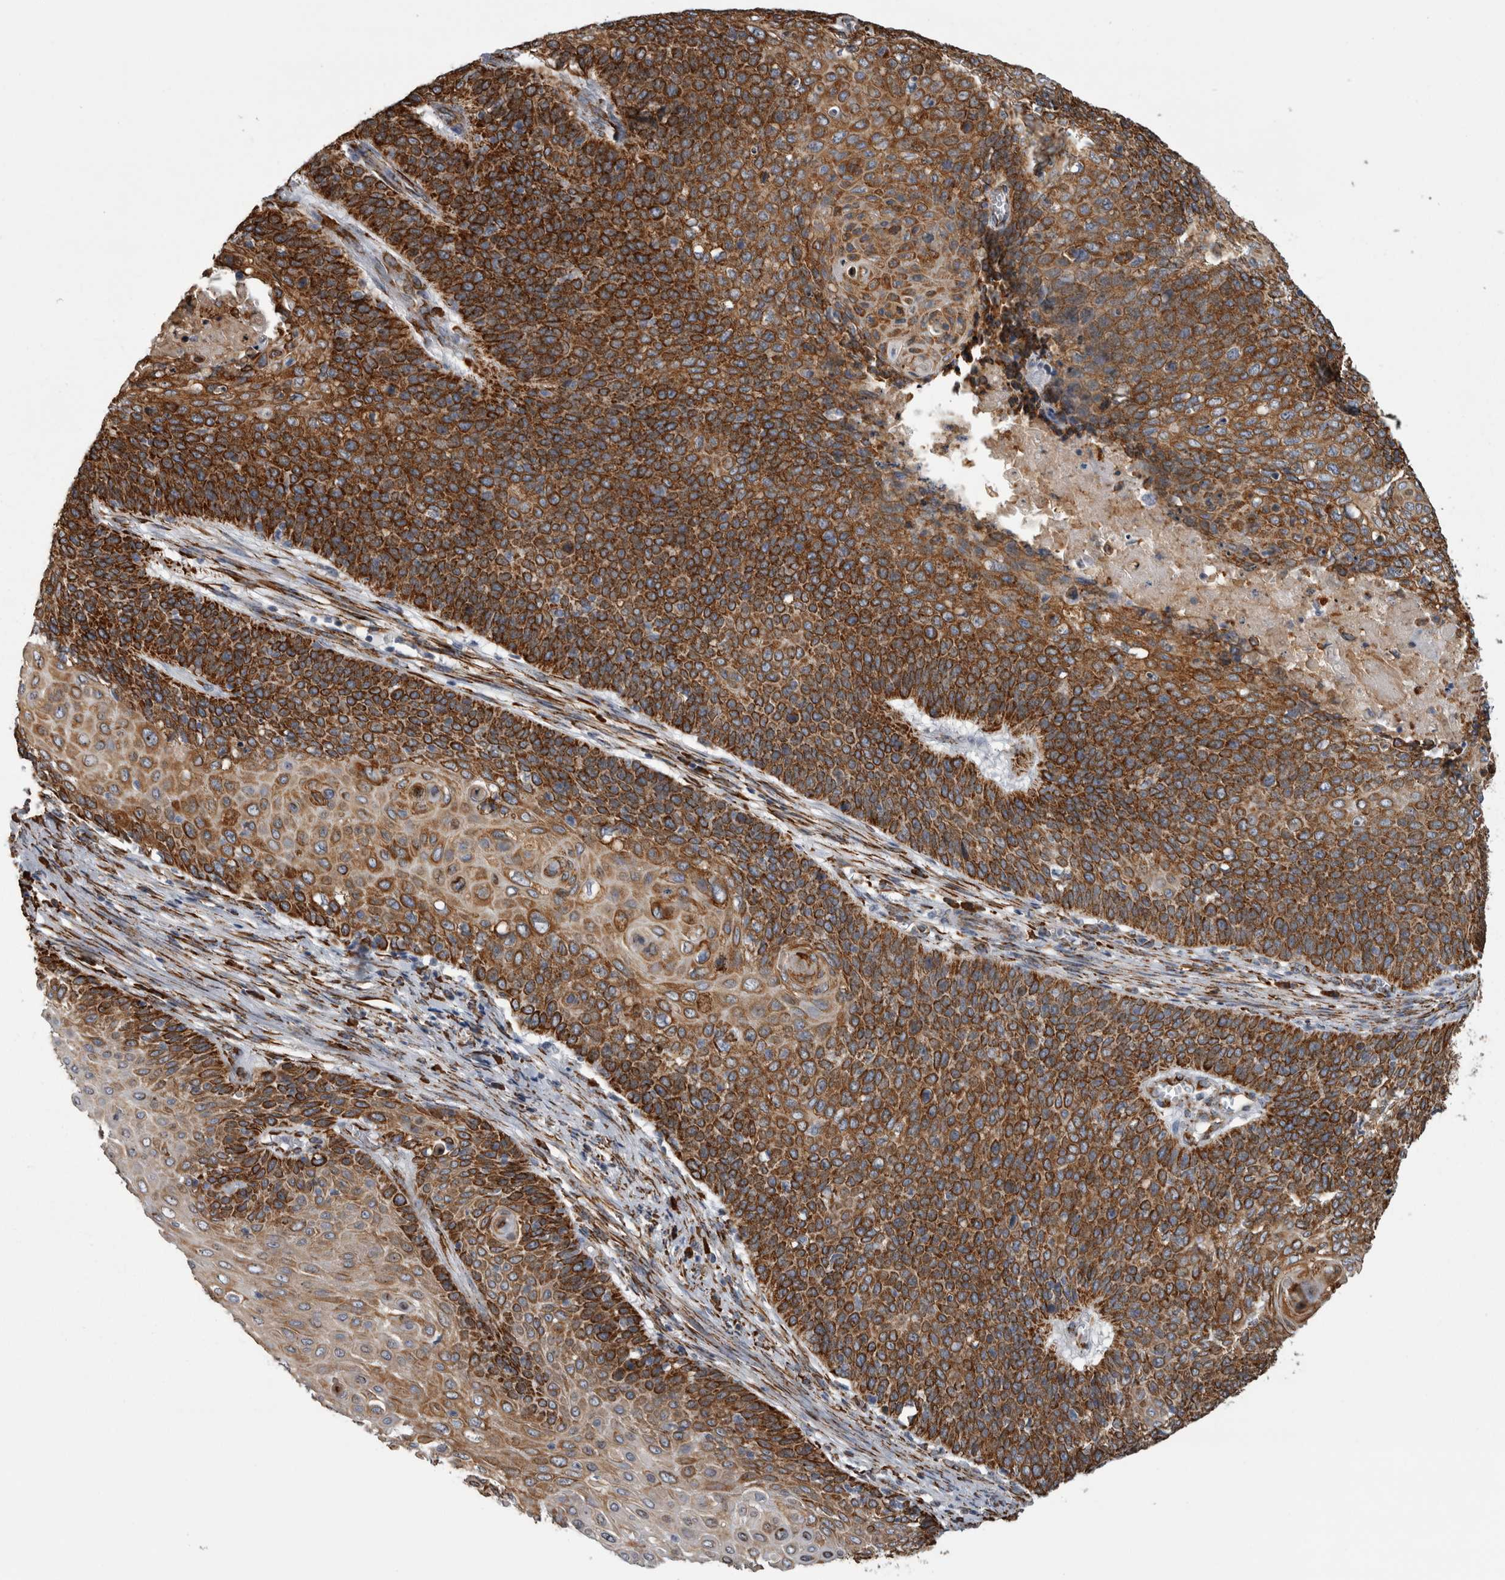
{"staining": {"intensity": "strong", "quantity": ">75%", "location": "cytoplasmic/membranous"}, "tissue": "cervical cancer", "cell_type": "Tumor cells", "image_type": "cancer", "snomed": [{"axis": "morphology", "description": "Squamous cell carcinoma, NOS"}, {"axis": "topography", "description": "Cervix"}], "caption": "Immunohistochemistry micrograph of neoplastic tissue: human cervical squamous cell carcinoma stained using immunohistochemistry (IHC) demonstrates high levels of strong protein expression localized specifically in the cytoplasmic/membranous of tumor cells, appearing as a cytoplasmic/membranous brown color.", "gene": "FHIP2B", "patient": {"sex": "female", "age": 39}}